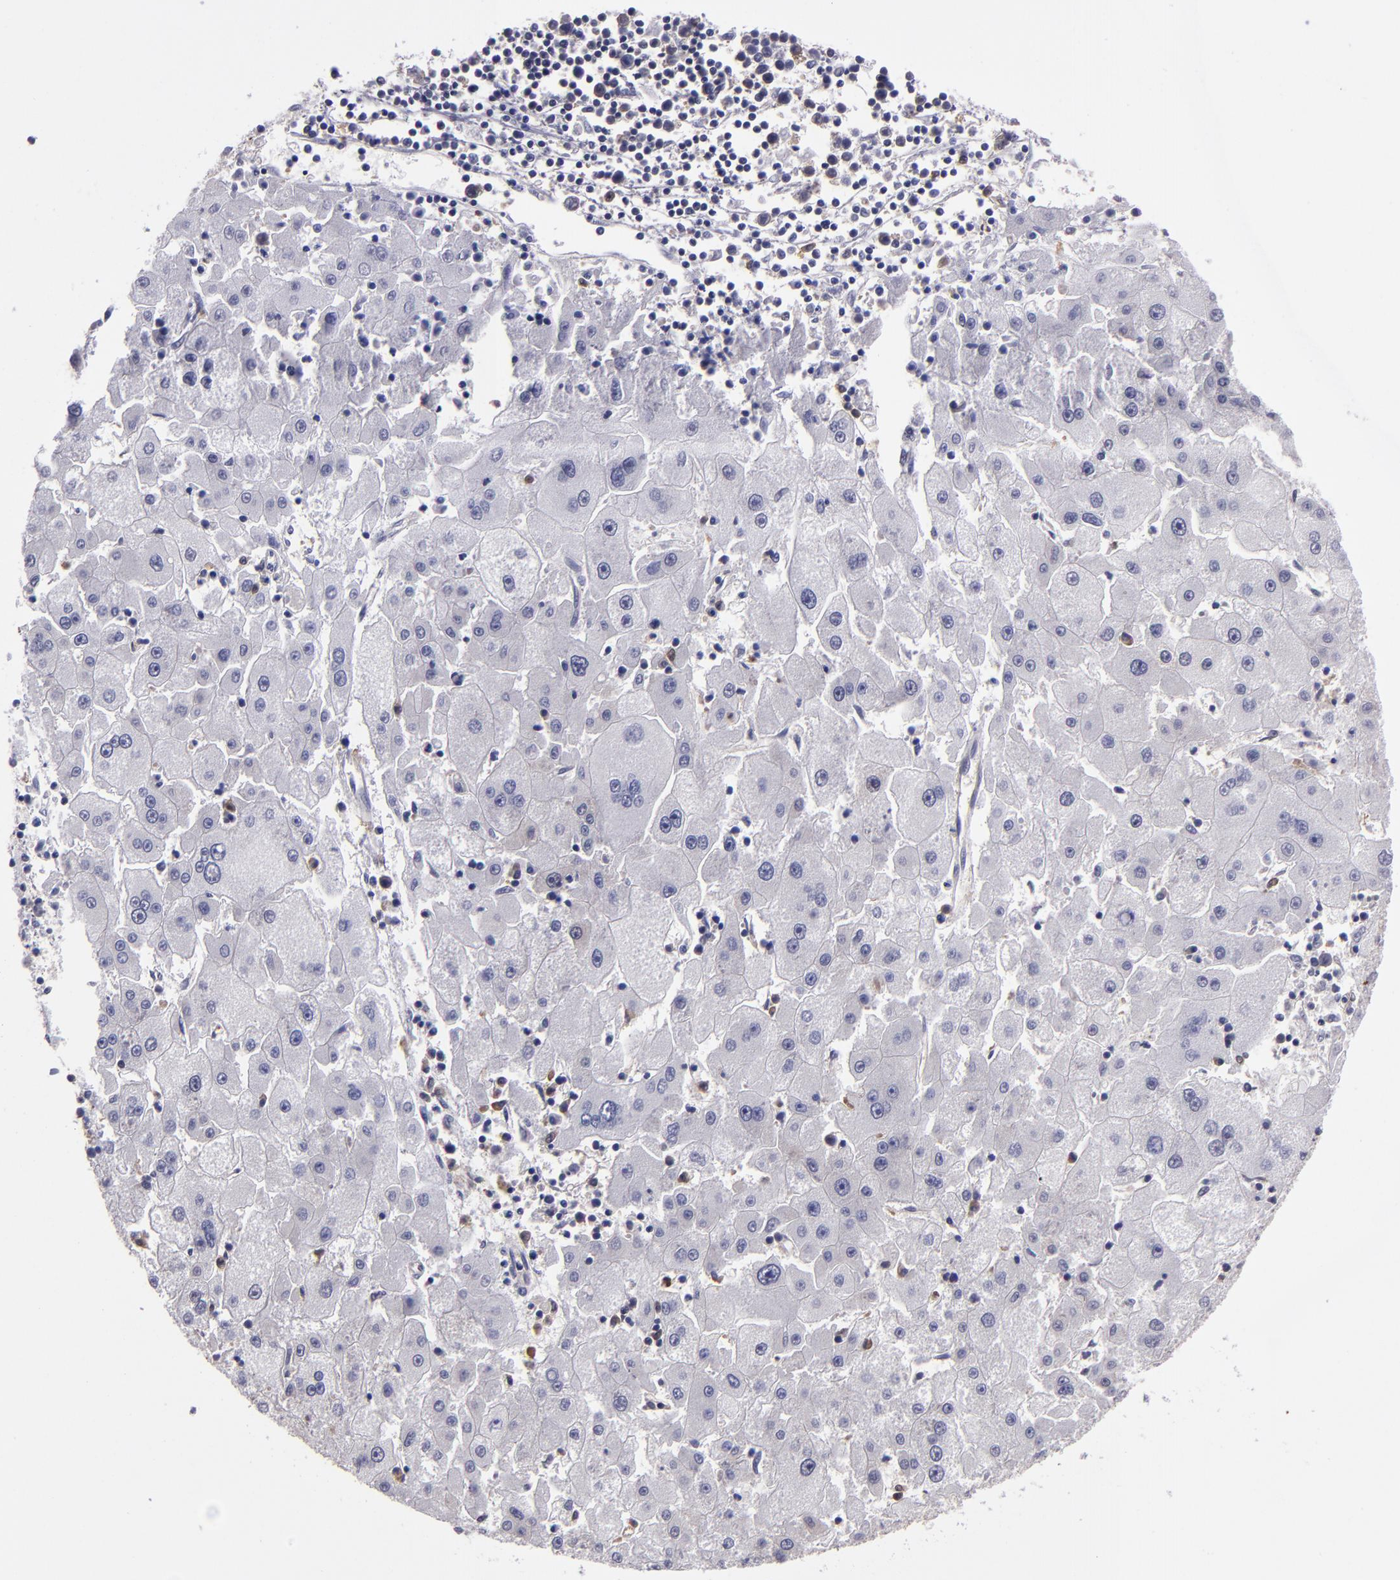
{"staining": {"intensity": "negative", "quantity": "none", "location": "none"}, "tissue": "liver cancer", "cell_type": "Tumor cells", "image_type": "cancer", "snomed": [{"axis": "morphology", "description": "Carcinoma, Hepatocellular, NOS"}, {"axis": "topography", "description": "Liver"}], "caption": "Tumor cells are negative for brown protein staining in liver hepatocellular carcinoma.", "gene": "CARS1", "patient": {"sex": "male", "age": 72}}